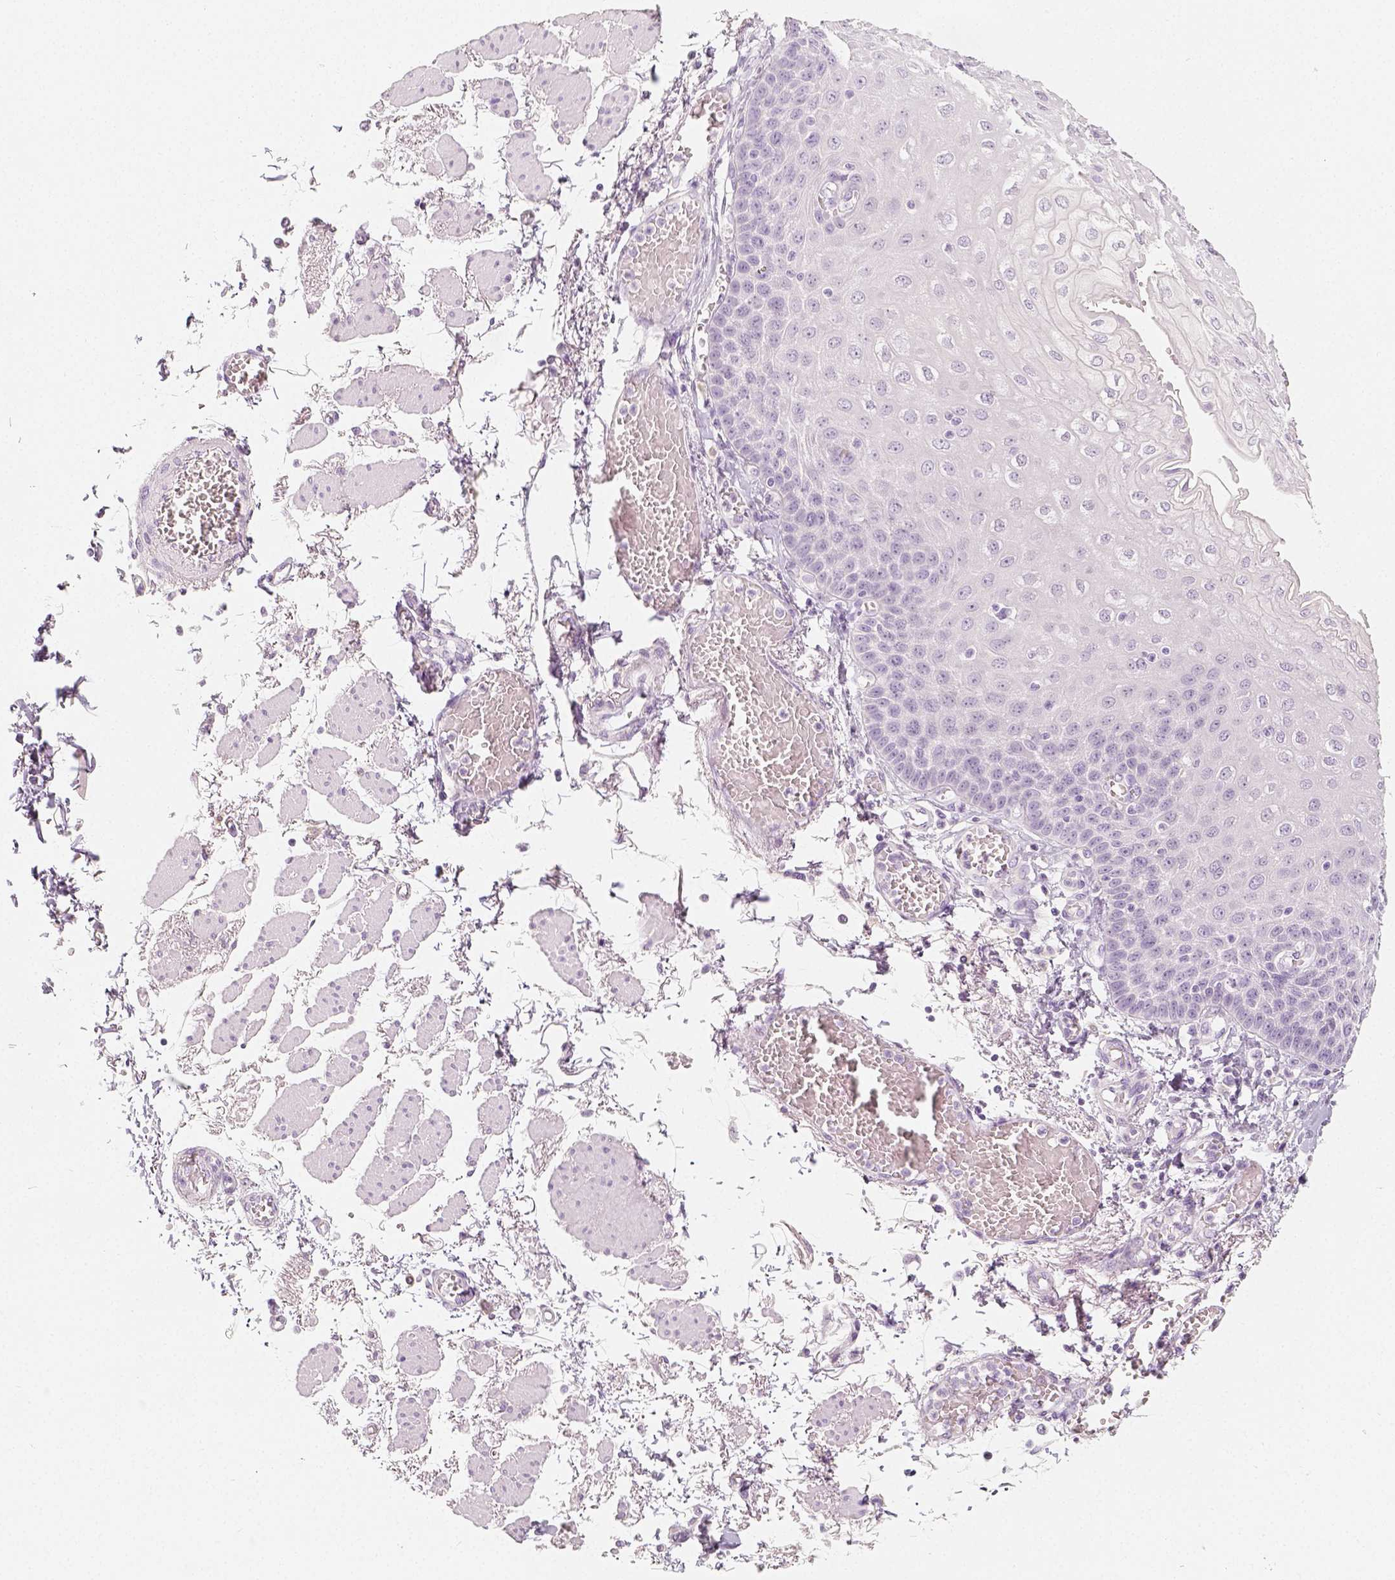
{"staining": {"intensity": "negative", "quantity": "none", "location": "none"}, "tissue": "esophagus", "cell_type": "Squamous epithelial cells", "image_type": "normal", "snomed": [{"axis": "morphology", "description": "Normal tissue, NOS"}, {"axis": "morphology", "description": "Adenocarcinoma, NOS"}, {"axis": "topography", "description": "Esophagus"}], "caption": "IHC of unremarkable esophagus demonstrates no staining in squamous epithelial cells.", "gene": "NECAB2", "patient": {"sex": "male", "age": 81}}